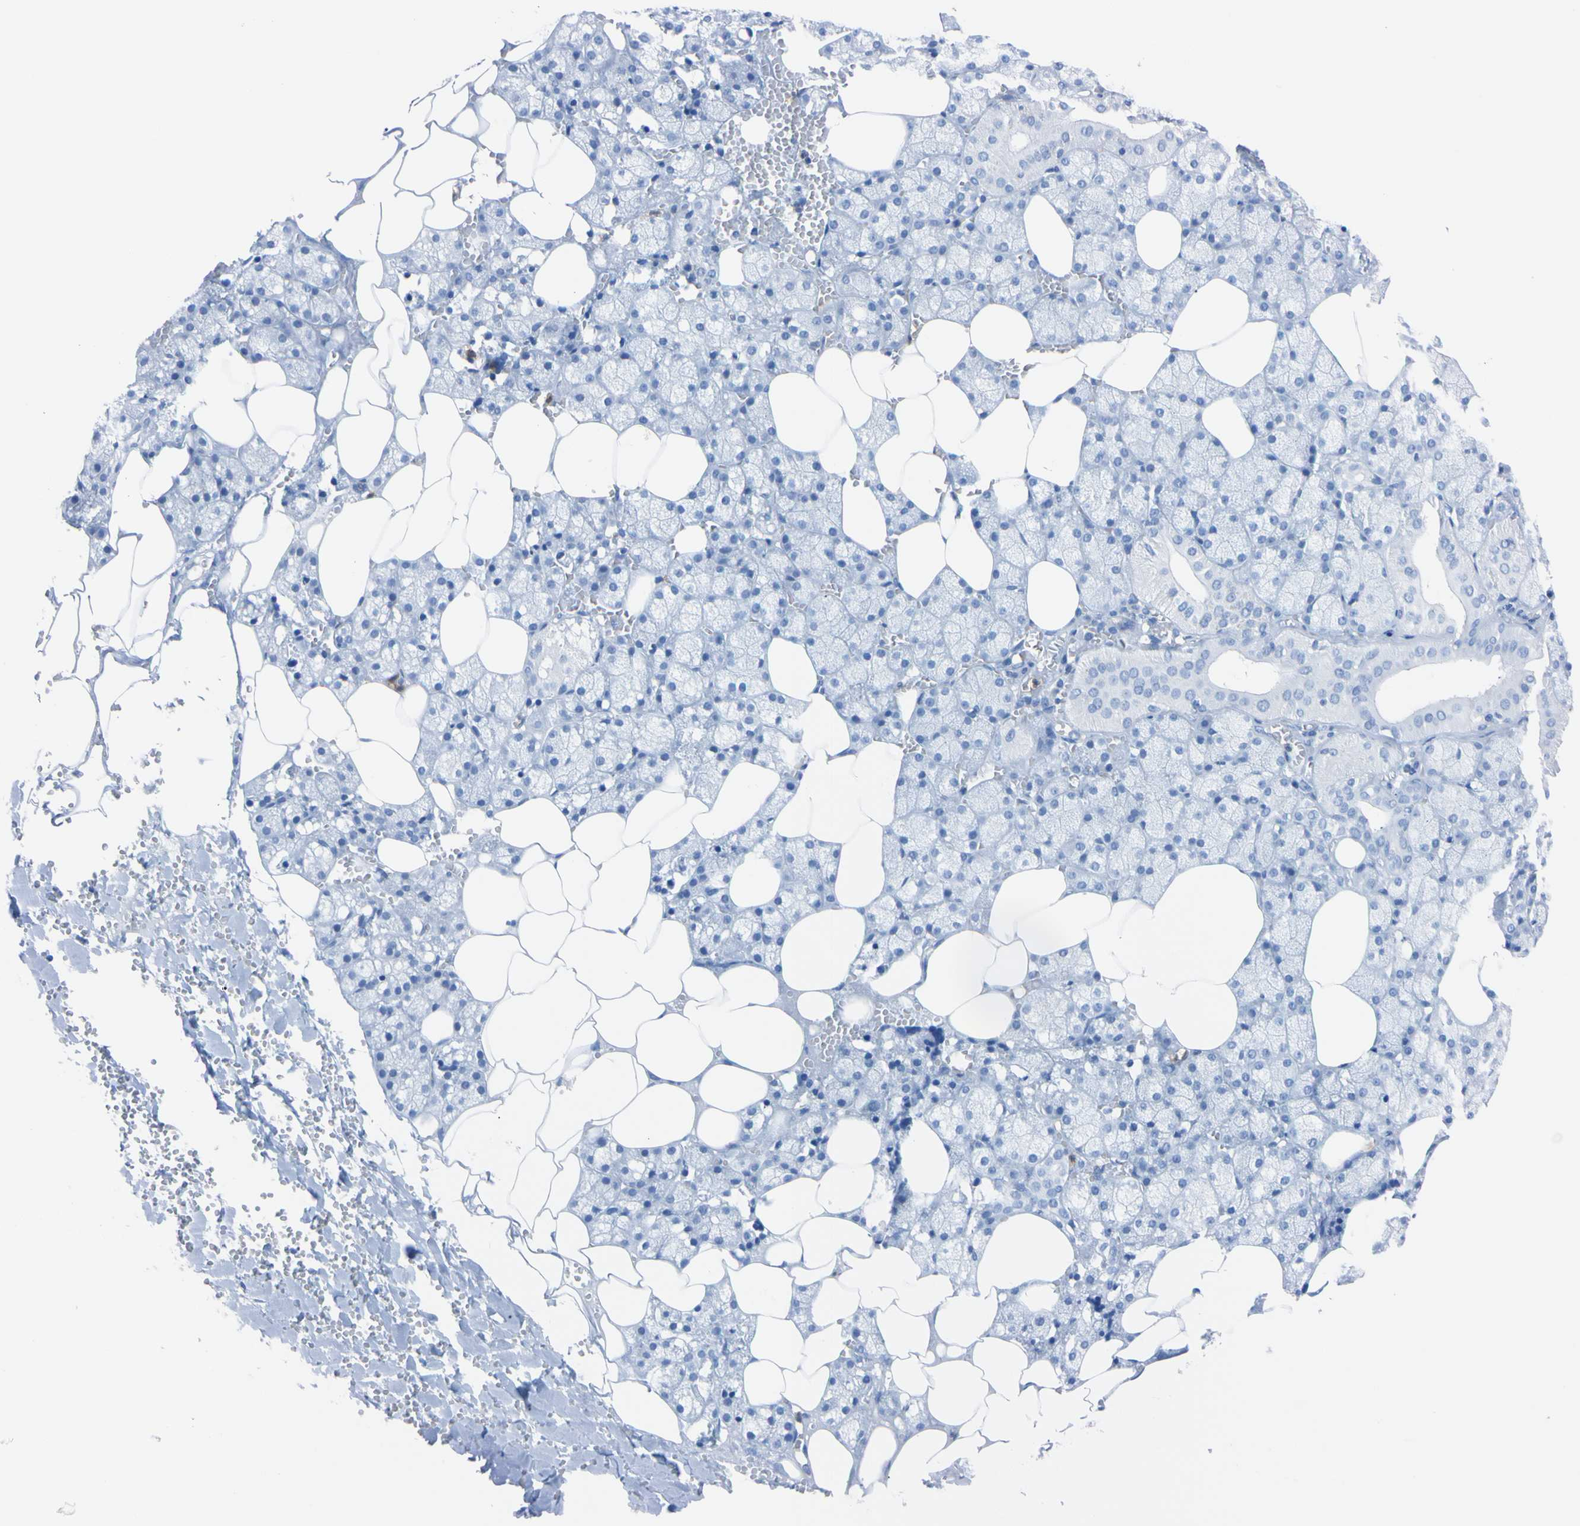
{"staining": {"intensity": "negative", "quantity": "none", "location": "none"}, "tissue": "salivary gland", "cell_type": "Glandular cells", "image_type": "normal", "snomed": [{"axis": "morphology", "description": "Normal tissue, NOS"}, {"axis": "topography", "description": "Salivary gland"}], "caption": "Micrograph shows no protein expression in glandular cells of unremarkable salivary gland.", "gene": "NCF4", "patient": {"sex": "male", "age": 62}}